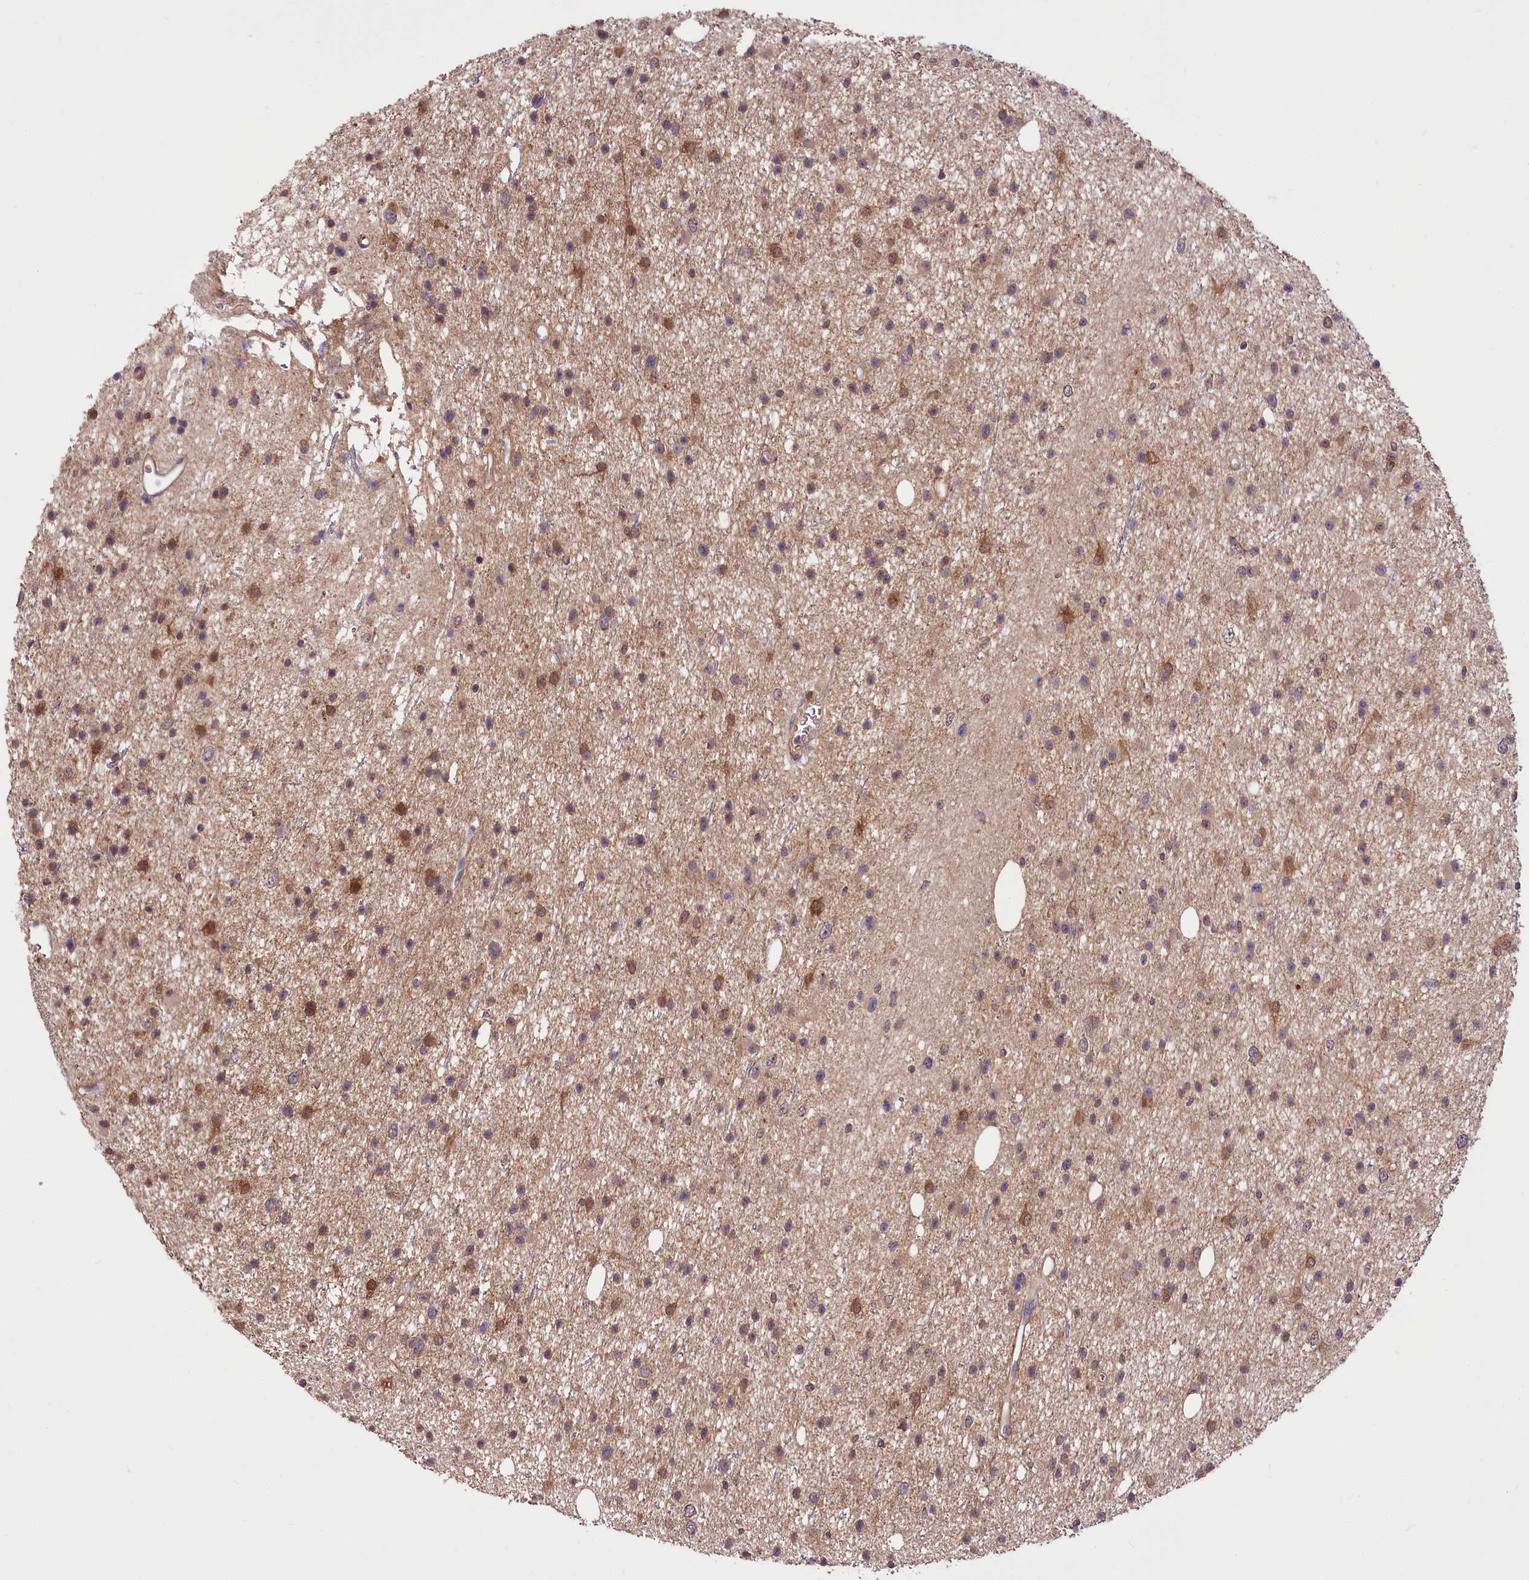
{"staining": {"intensity": "moderate", "quantity": "25%-75%", "location": "cytoplasmic/membranous,nuclear"}, "tissue": "glioma", "cell_type": "Tumor cells", "image_type": "cancer", "snomed": [{"axis": "morphology", "description": "Glioma, malignant, Low grade"}, {"axis": "topography", "description": "Cerebral cortex"}], "caption": "The immunohistochemical stain labels moderate cytoplasmic/membranous and nuclear staining in tumor cells of glioma tissue. (brown staining indicates protein expression, while blue staining denotes nuclei).", "gene": "SERGEF", "patient": {"sex": "female", "age": 39}}